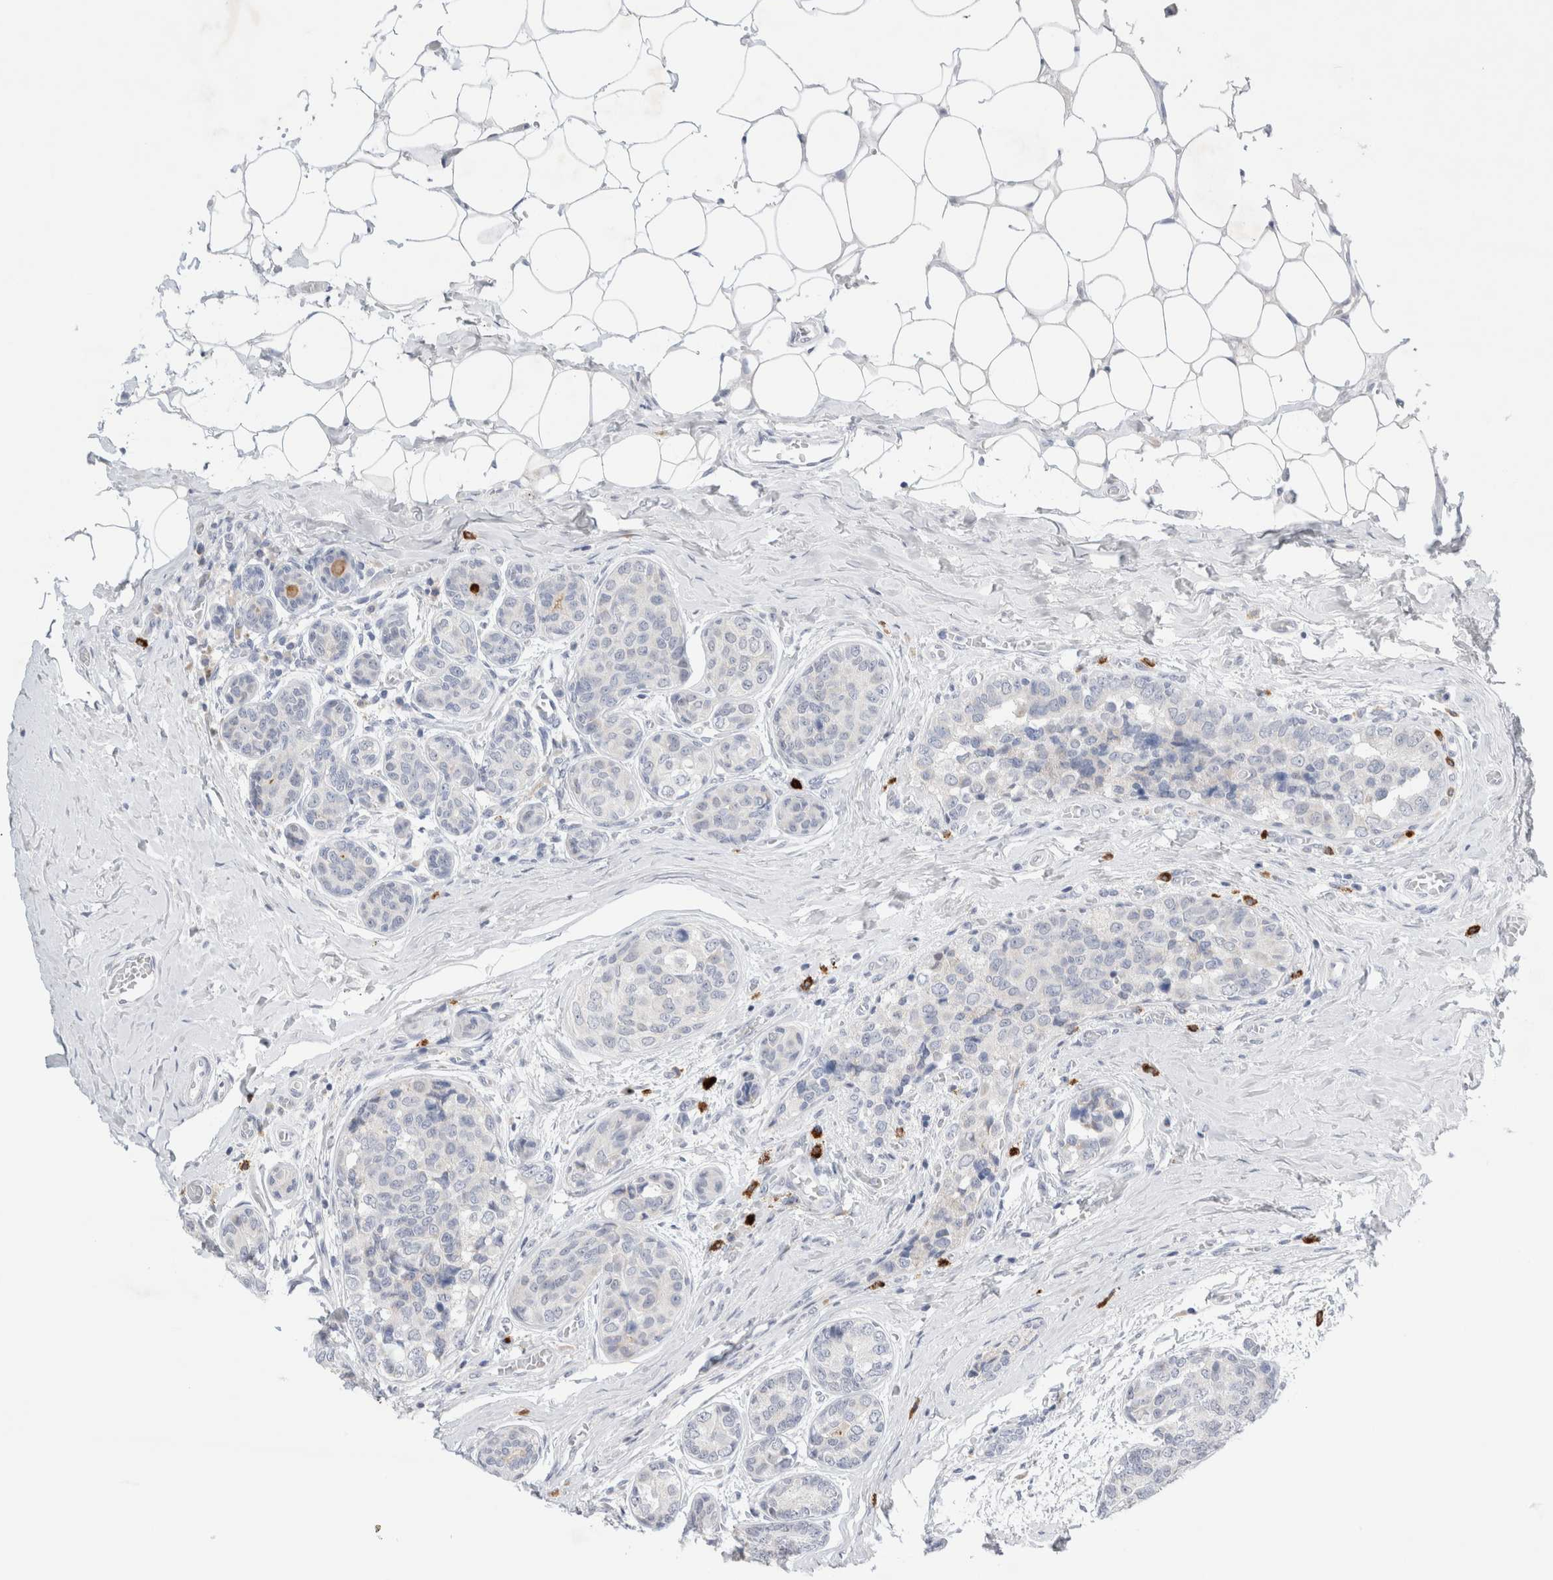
{"staining": {"intensity": "negative", "quantity": "none", "location": "none"}, "tissue": "breast cancer", "cell_type": "Tumor cells", "image_type": "cancer", "snomed": [{"axis": "morphology", "description": "Normal tissue, NOS"}, {"axis": "morphology", "description": "Duct carcinoma"}, {"axis": "topography", "description": "Breast"}], "caption": "Immunohistochemistry (IHC) micrograph of breast cancer stained for a protein (brown), which reveals no staining in tumor cells.", "gene": "SLC22A12", "patient": {"sex": "female", "age": 43}}